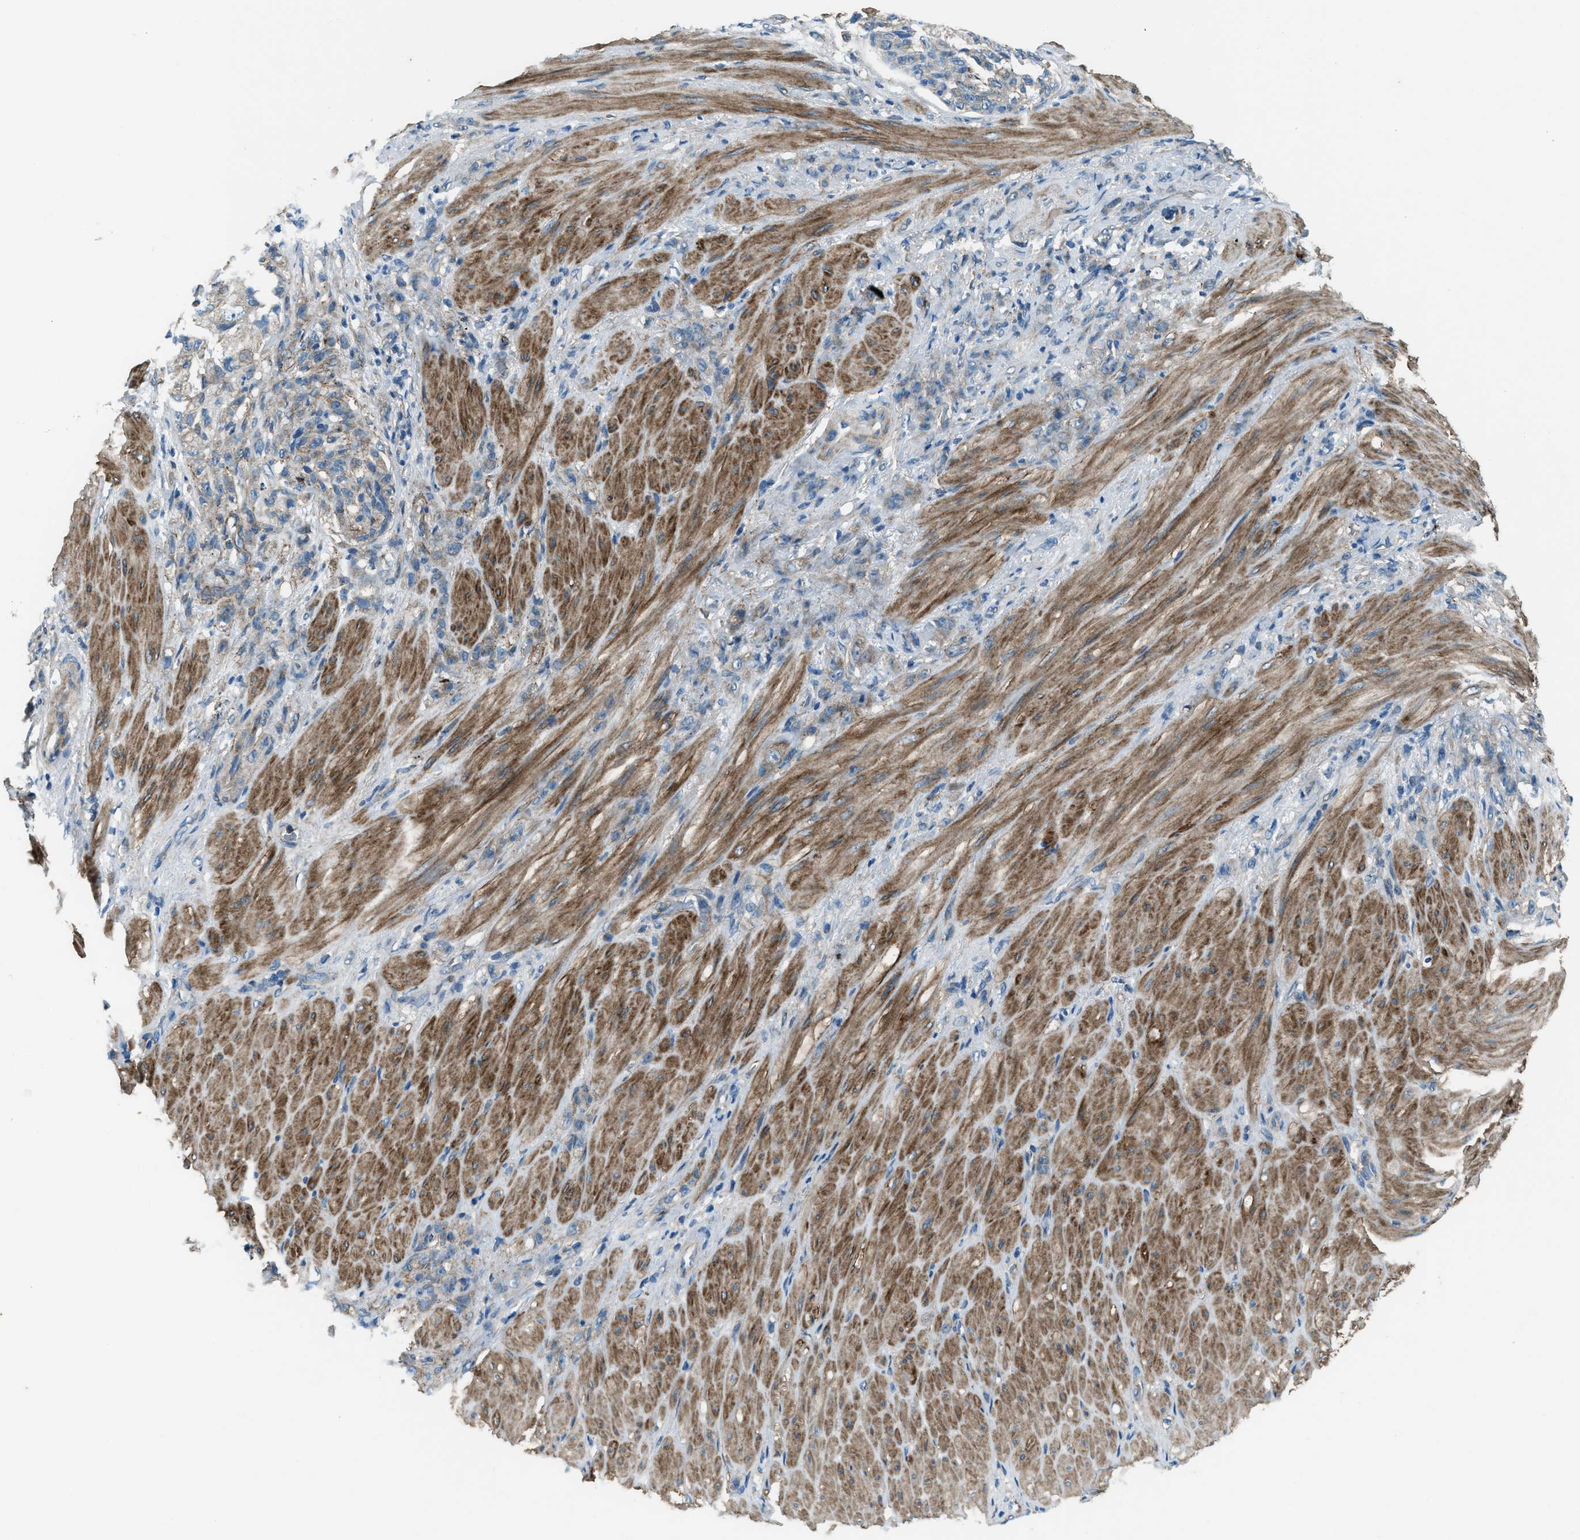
{"staining": {"intensity": "weak", "quantity": "<25%", "location": "cytoplasmic/membranous"}, "tissue": "stomach cancer", "cell_type": "Tumor cells", "image_type": "cancer", "snomed": [{"axis": "morphology", "description": "Normal tissue, NOS"}, {"axis": "morphology", "description": "Adenocarcinoma, NOS"}, {"axis": "topography", "description": "Stomach"}], "caption": "Immunohistochemistry histopathology image of stomach cancer stained for a protein (brown), which exhibits no expression in tumor cells.", "gene": "SVIL", "patient": {"sex": "male", "age": 82}}